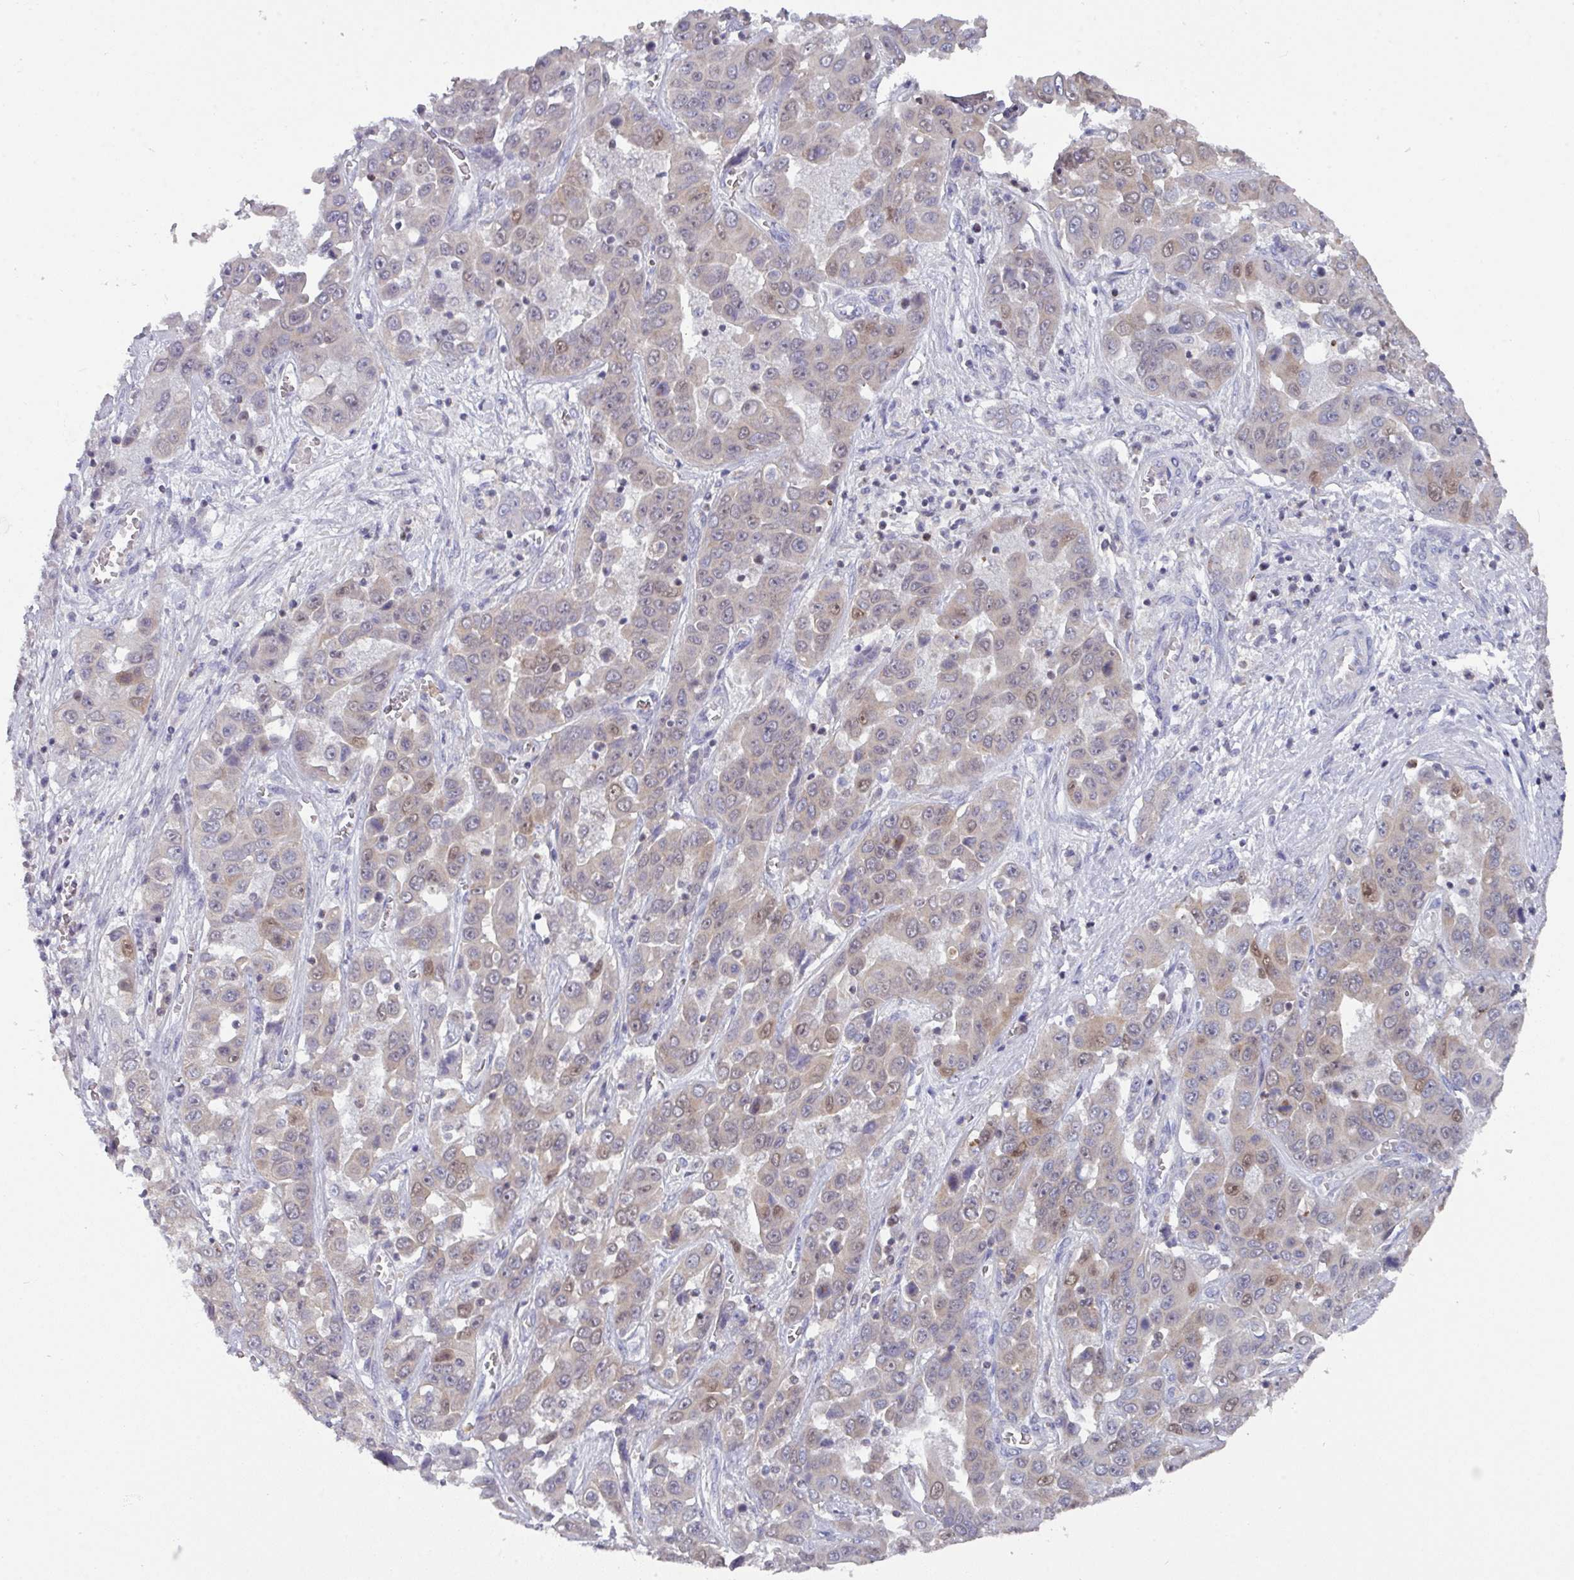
{"staining": {"intensity": "moderate", "quantity": "<25%", "location": "nuclear"}, "tissue": "liver cancer", "cell_type": "Tumor cells", "image_type": "cancer", "snomed": [{"axis": "morphology", "description": "Cholangiocarcinoma"}, {"axis": "topography", "description": "Liver"}], "caption": "Liver cancer tissue displays moderate nuclear expression in approximately <25% of tumor cells, visualized by immunohistochemistry.", "gene": "DCAF12L2", "patient": {"sex": "female", "age": 52}}